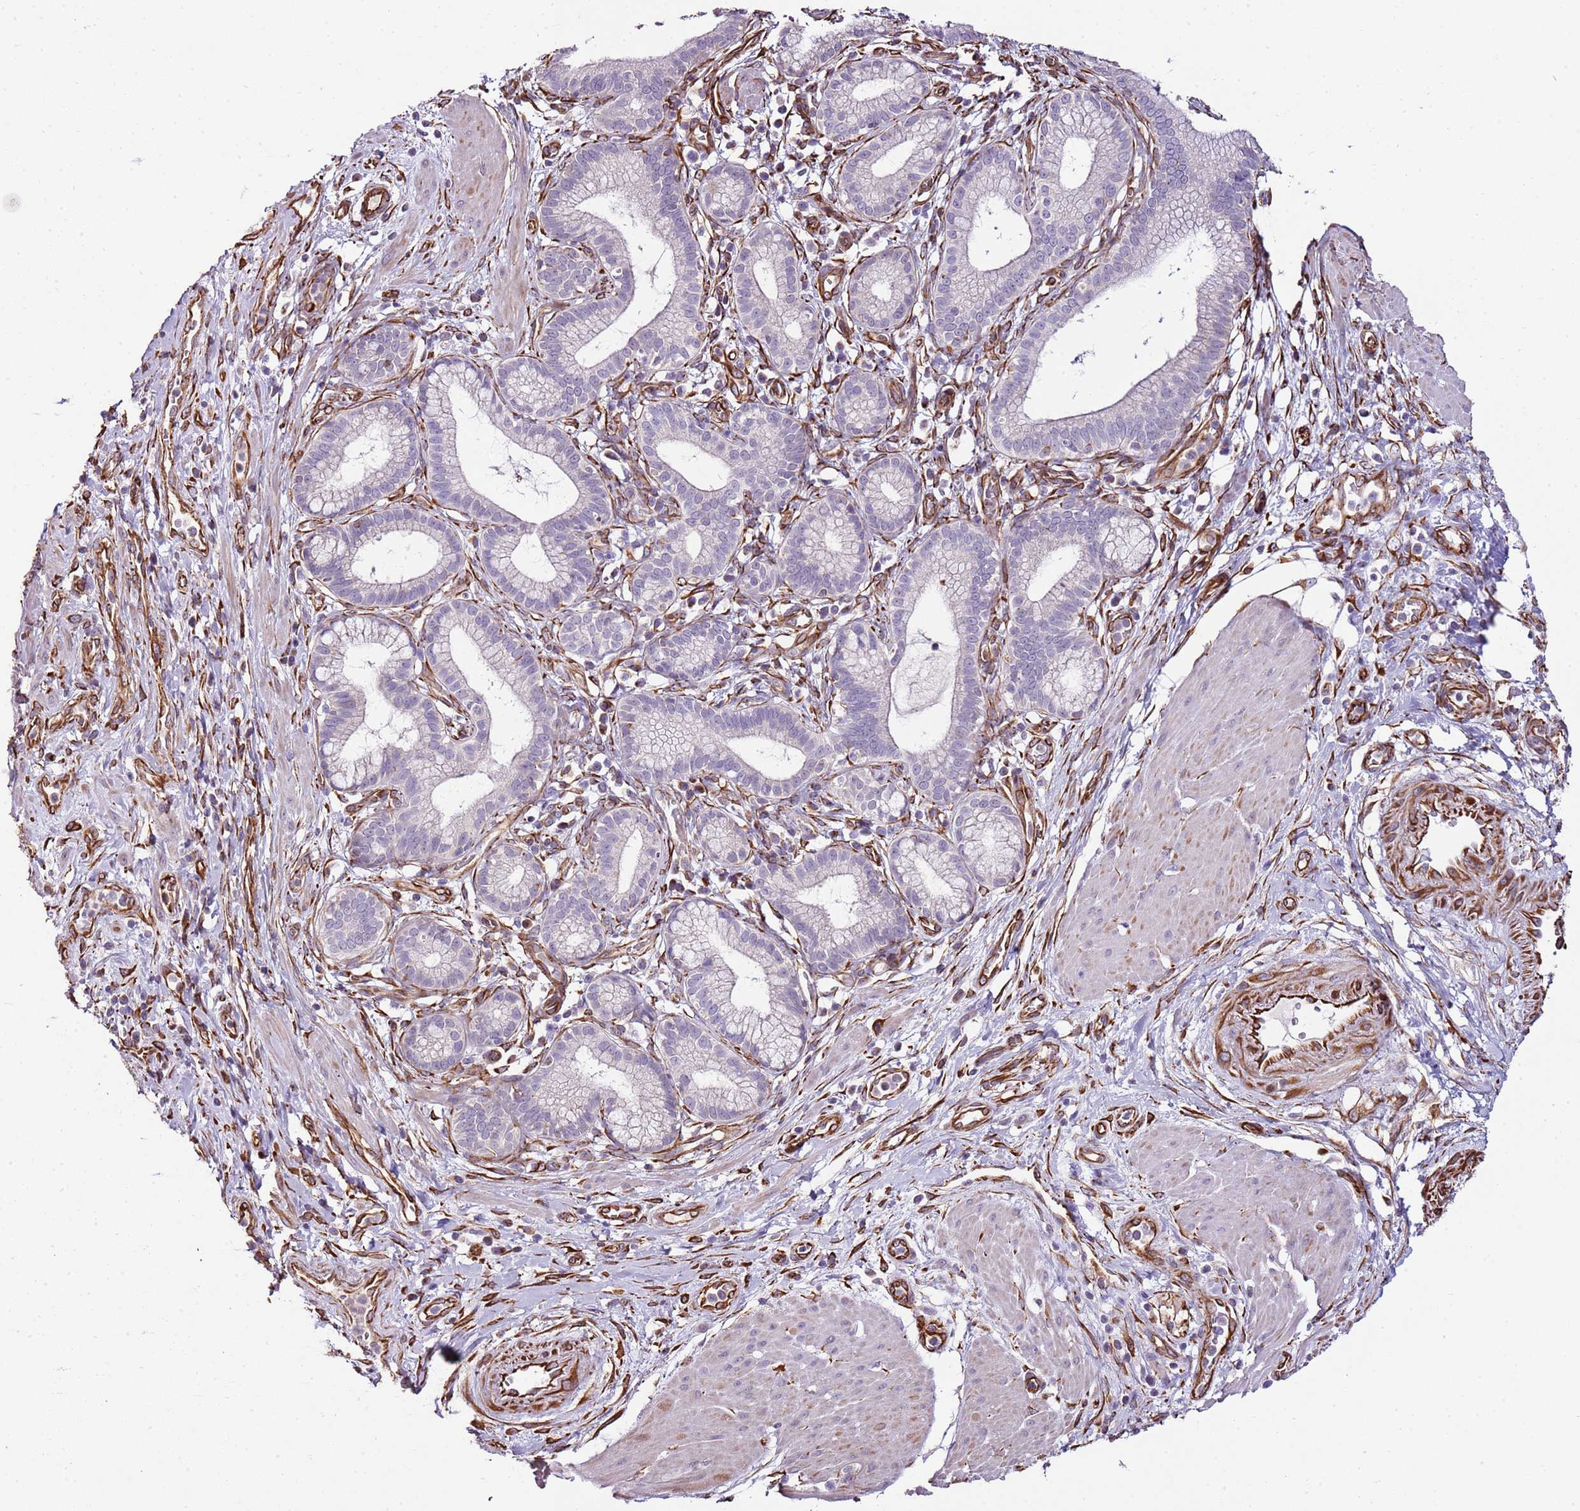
{"staining": {"intensity": "negative", "quantity": "none", "location": "none"}, "tissue": "pancreatic cancer", "cell_type": "Tumor cells", "image_type": "cancer", "snomed": [{"axis": "morphology", "description": "Adenocarcinoma, NOS"}, {"axis": "topography", "description": "Pancreas"}], "caption": "DAB (3,3'-diaminobenzidine) immunohistochemical staining of pancreatic adenocarcinoma demonstrates no significant staining in tumor cells. (DAB (3,3'-diaminobenzidine) IHC visualized using brightfield microscopy, high magnification).", "gene": "ZNF786", "patient": {"sex": "male", "age": 72}}